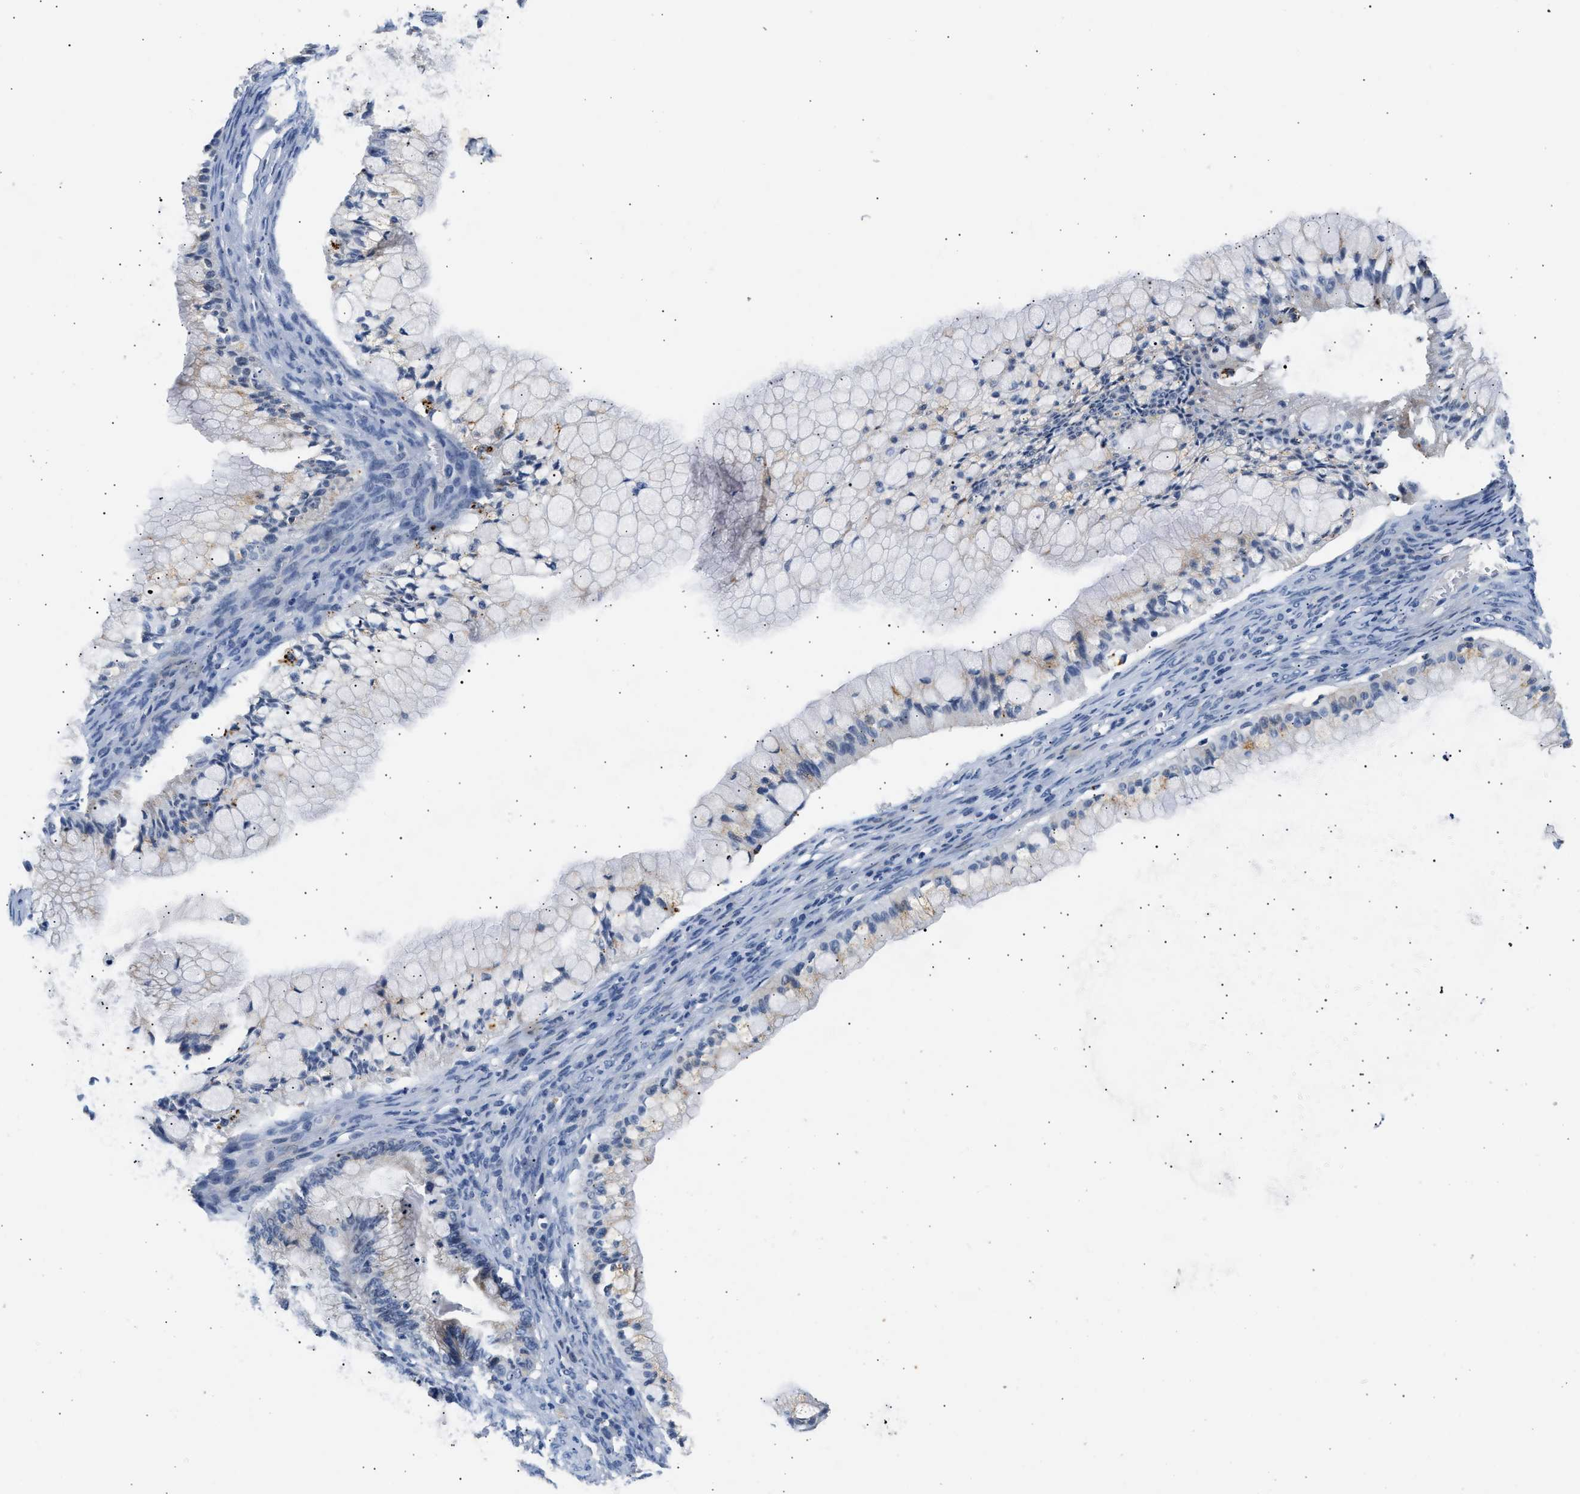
{"staining": {"intensity": "negative", "quantity": "none", "location": "none"}, "tissue": "ovarian cancer", "cell_type": "Tumor cells", "image_type": "cancer", "snomed": [{"axis": "morphology", "description": "Cystadenocarcinoma, mucinous, NOS"}, {"axis": "topography", "description": "Ovary"}], "caption": "An immunohistochemistry (IHC) histopathology image of ovarian cancer is shown. There is no staining in tumor cells of ovarian cancer. (IHC, brightfield microscopy, high magnification).", "gene": "MED22", "patient": {"sex": "female", "age": 57}}